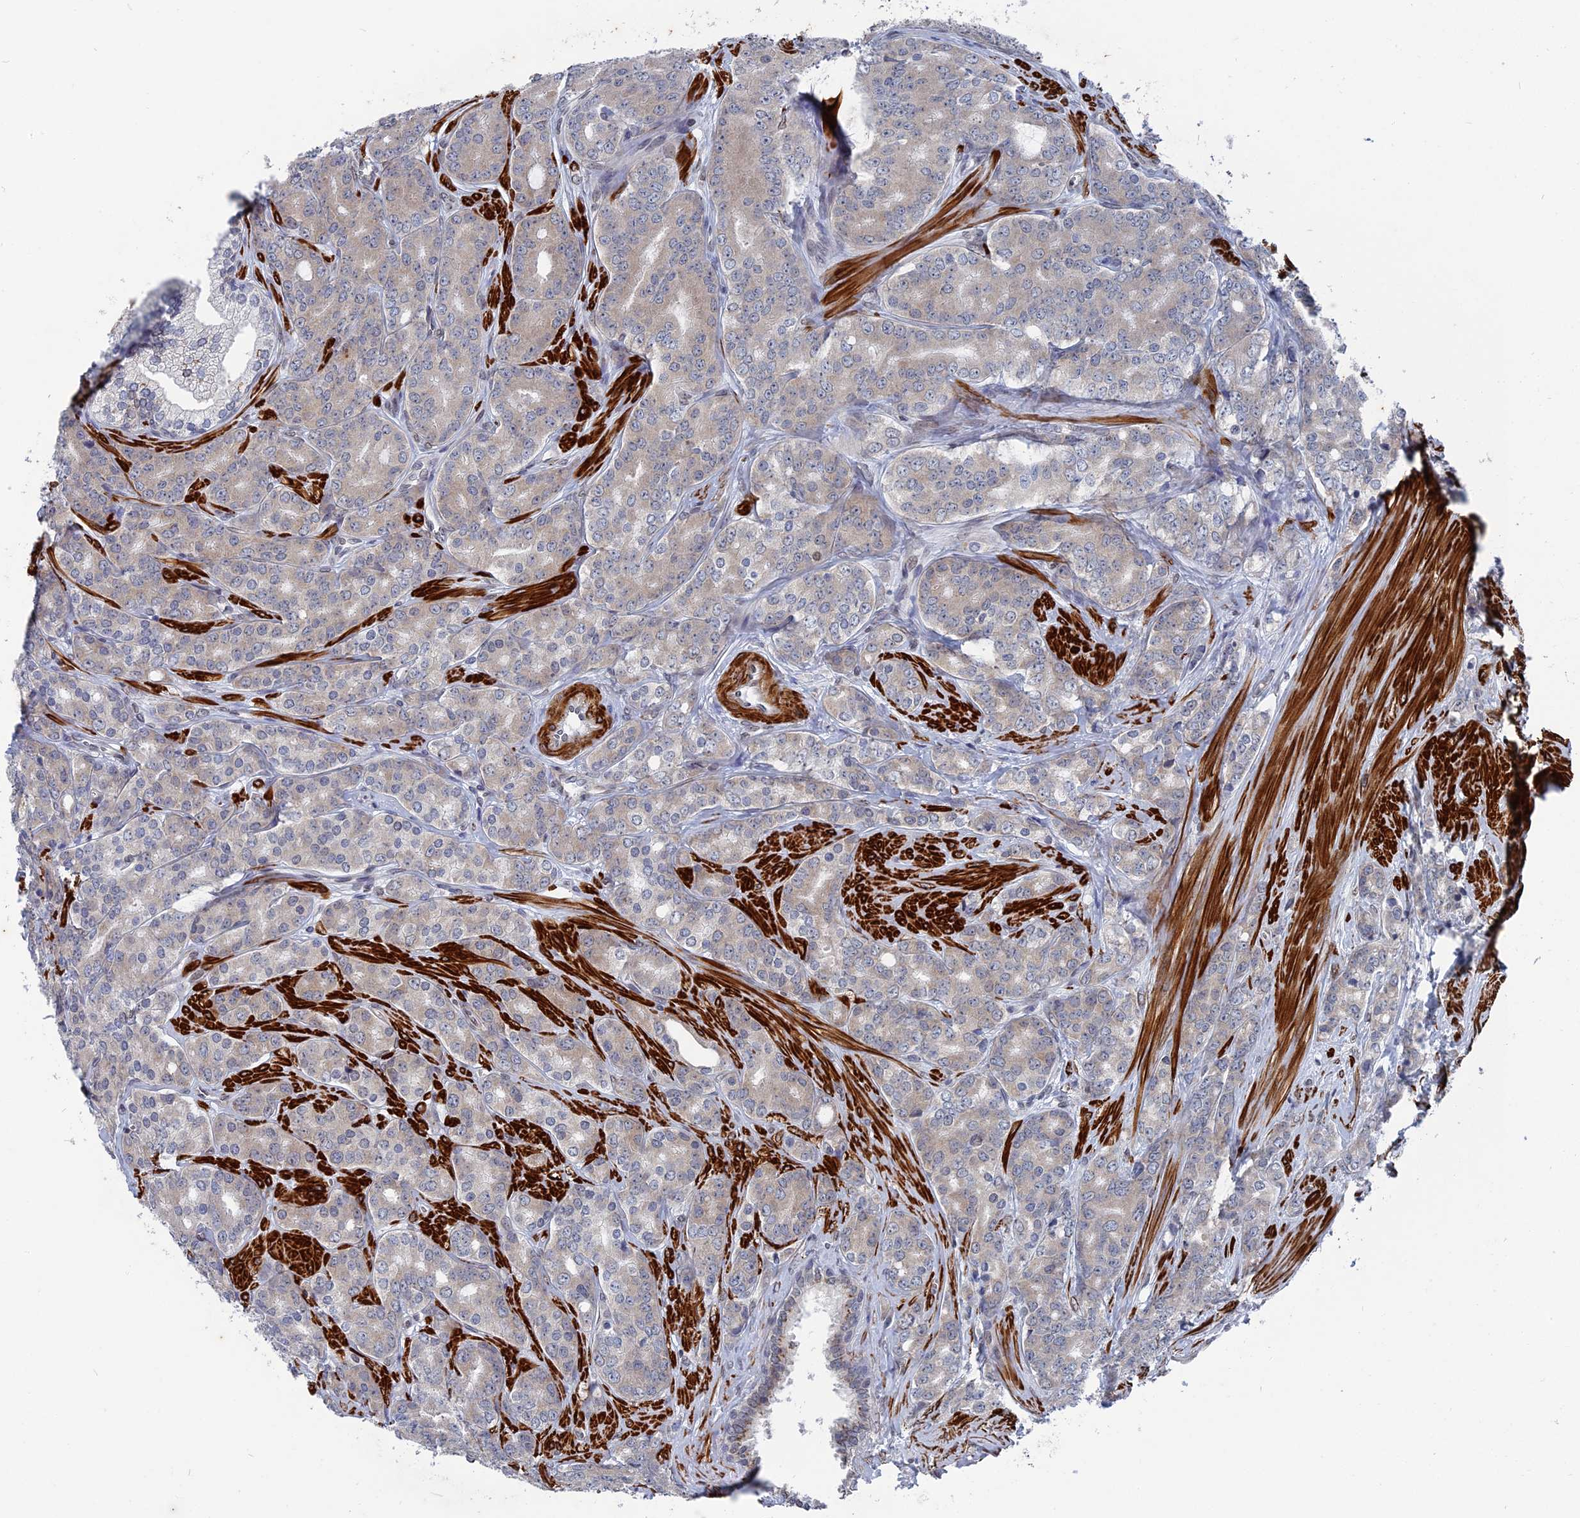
{"staining": {"intensity": "weak", "quantity": "25%-75%", "location": "cytoplasmic/membranous"}, "tissue": "prostate cancer", "cell_type": "Tumor cells", "image_type": "cancer", "snomed": [{"axis": "morphology", "description": "Adenocarcinoma, High grade"}, {"axis": "topography", "description": "Prostate"}], "caption": "Protein expression analysis of human adenocarcinoma (high-grade) (prostate) reveals weak cytoplasmic/membranous positivity in approximately 25%-75% of tumor cells. The staining is performed using DAB brown chromogen to label protein expression. The nuclei are counter-stained blue using hematoxylin.", "gene": "MTRF1", "patient": {"sex": "male", "age": 62}}